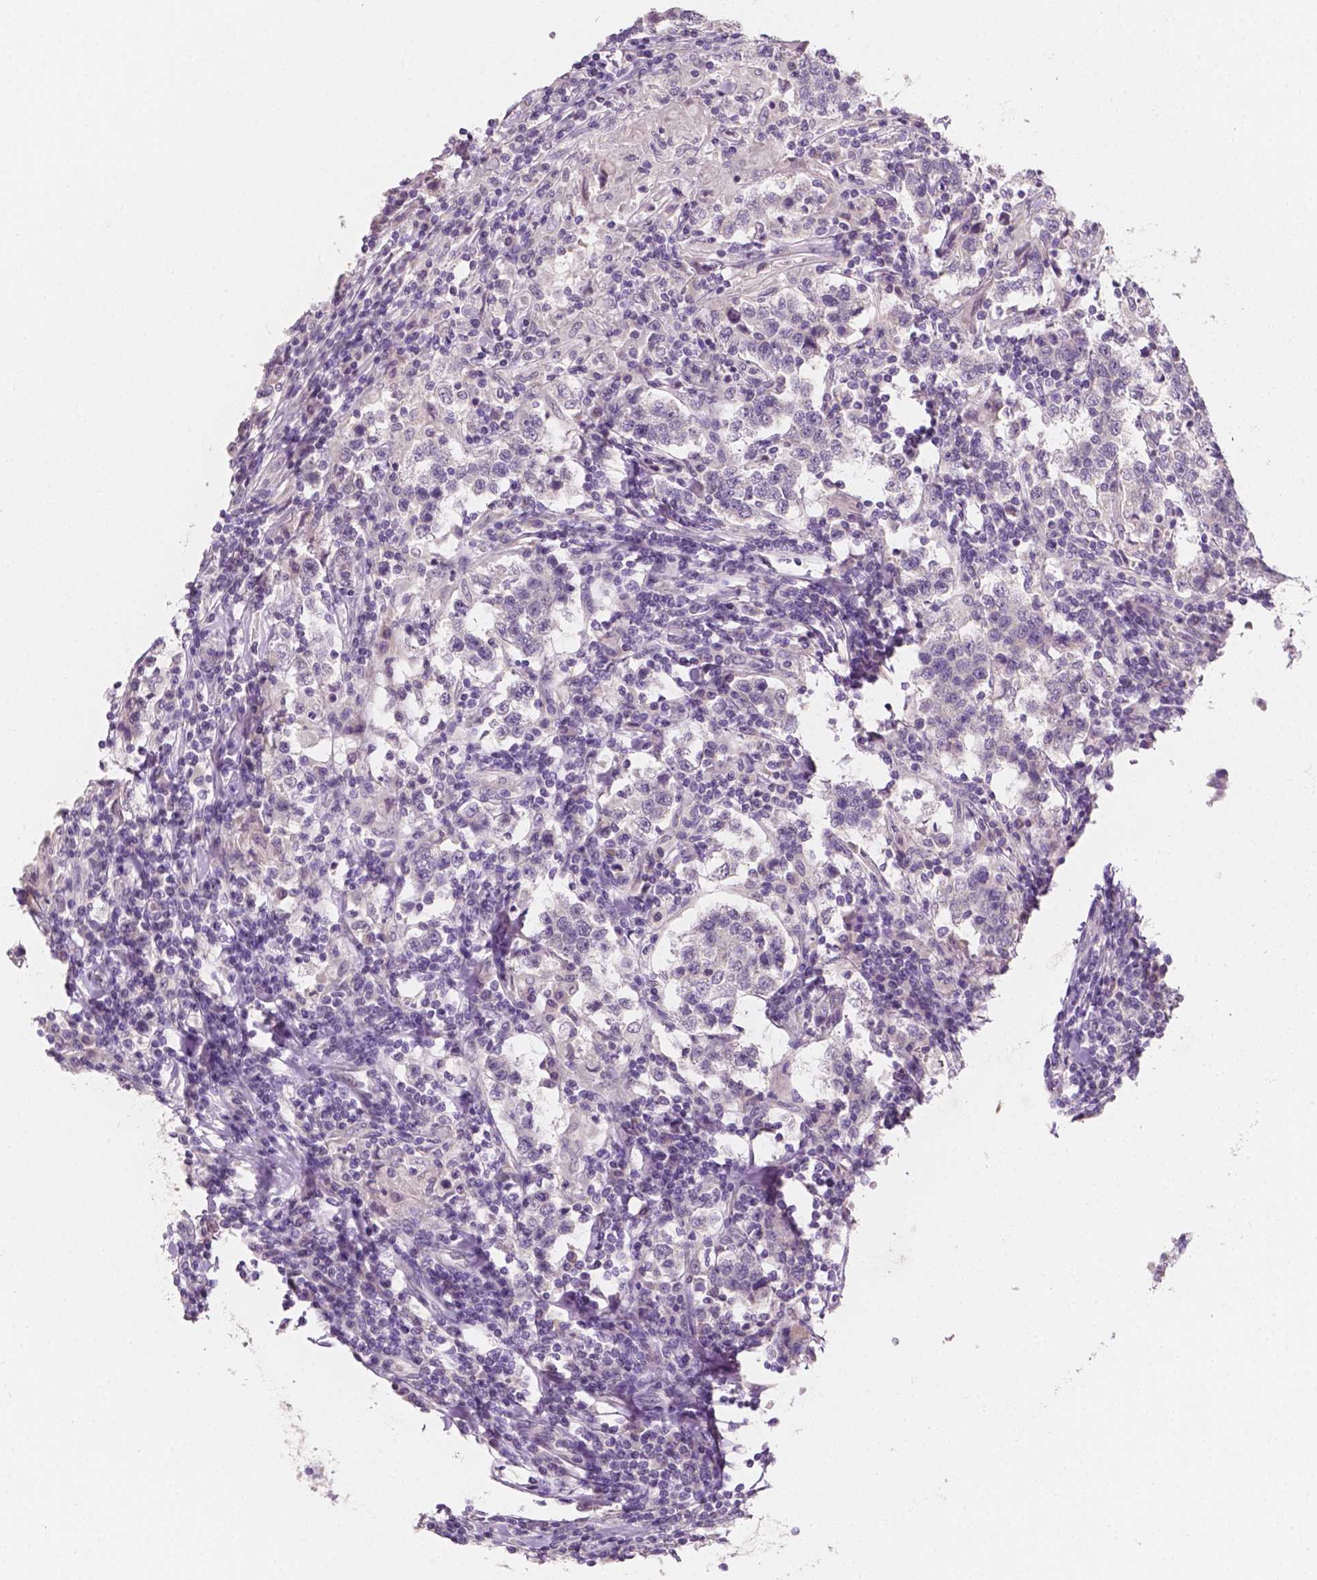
{"staining": {"intensity": "negative", "quantity": "none", "location": "none"}, "tissue": "testis cancer", "cell_type": "Tumor cells", "image_type": "cancer", "snomed": [{"axis": "morphology", "description": "Seminoma, NOS"}, {"axis": "morphology", "description": "Carcinoma, Embryonal, NOS"}, {"axis": "topography", "description": "Testis"}], "caption": "Testis embryonal carcinoma stained for a protein using IHC reveals no expression tumor cells.", "gene": "TAL1", "patient": {"sex": "male", "age": 41}}